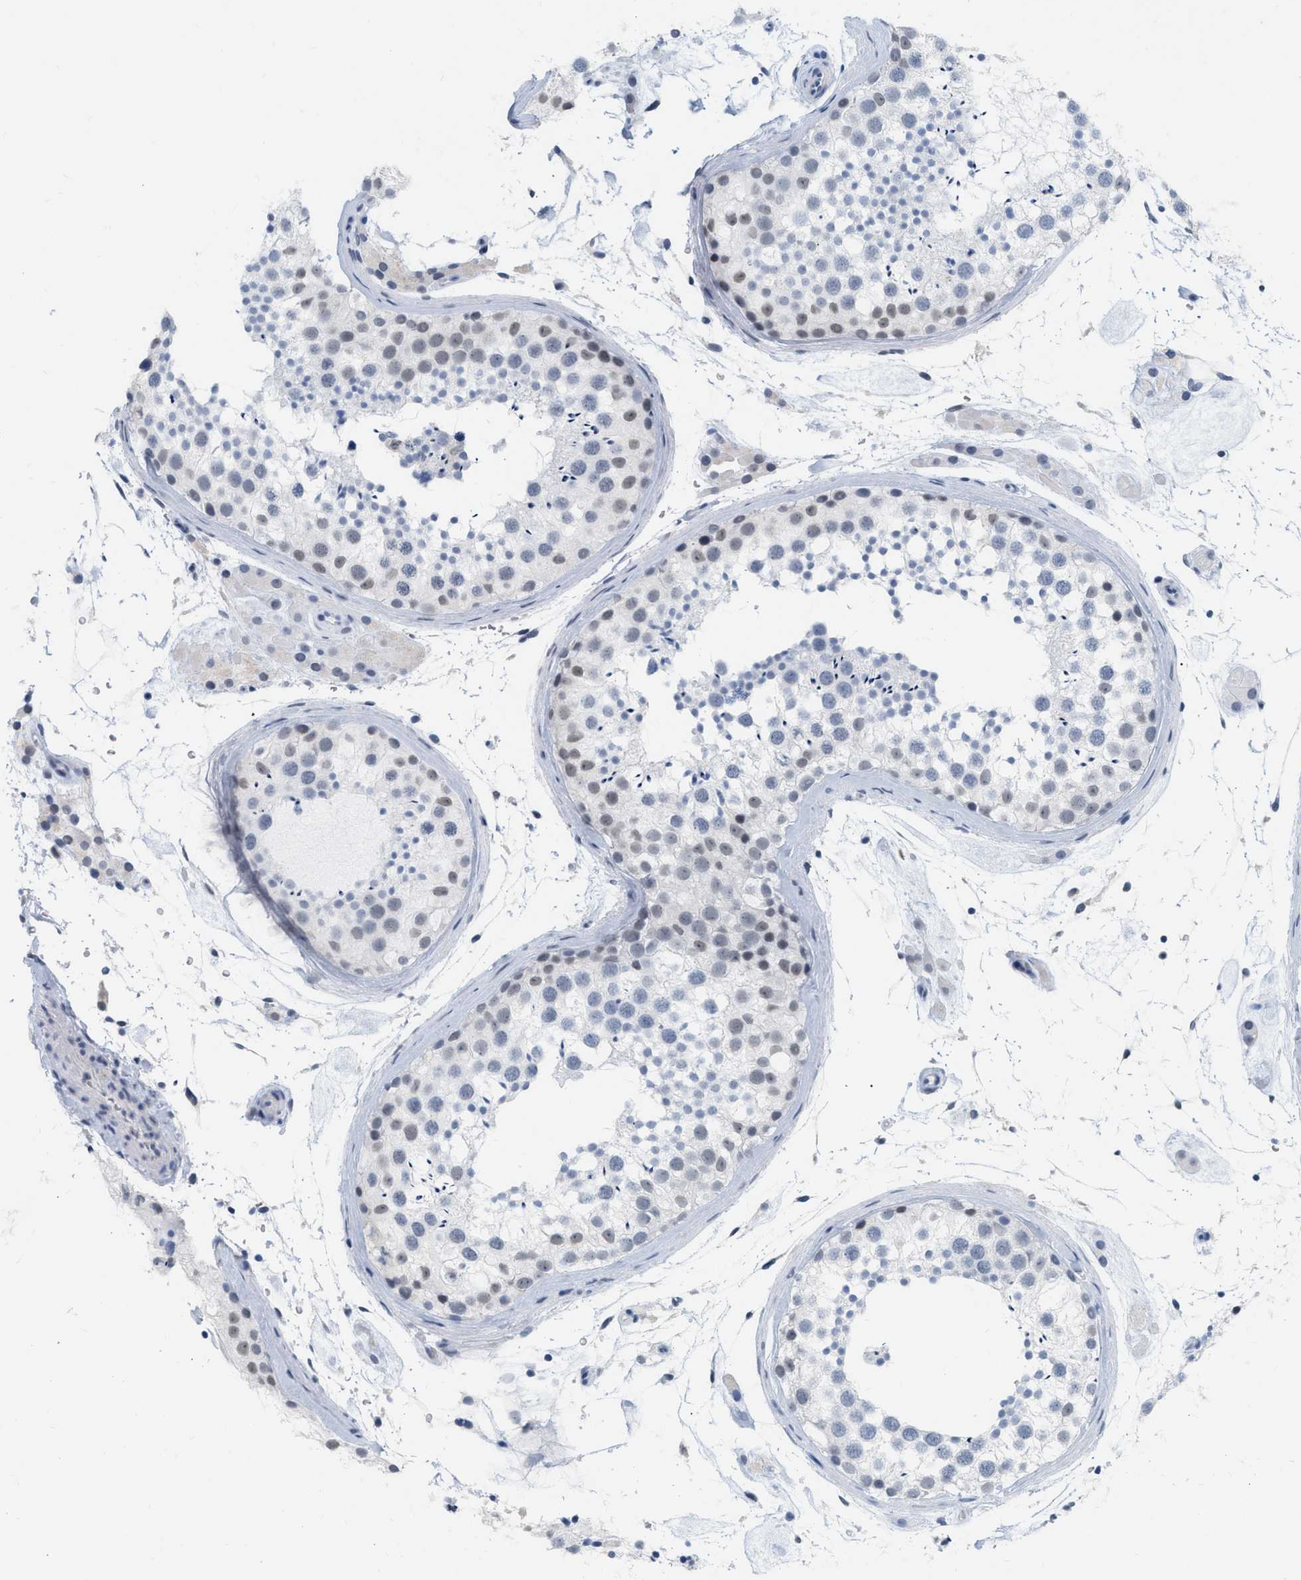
{"staining": {"intensity": "weak", "quantity": "<25%", "location": "nuclear"}, "tissue": "testis", "cell_type": "Cells in seminiferous ducts", "image_type": "normal", "snomed": [{"axis": "morphology", "description": "Normal tissue, NOS"}, {"axis": "topography", "description": "Testis"}], "caption": "Immunohistochemistry of benign testis displays no expression in cells in seminiferous ducts.", "gene": "XIRP1", "patient": {"sex": "male", "age": 46}}